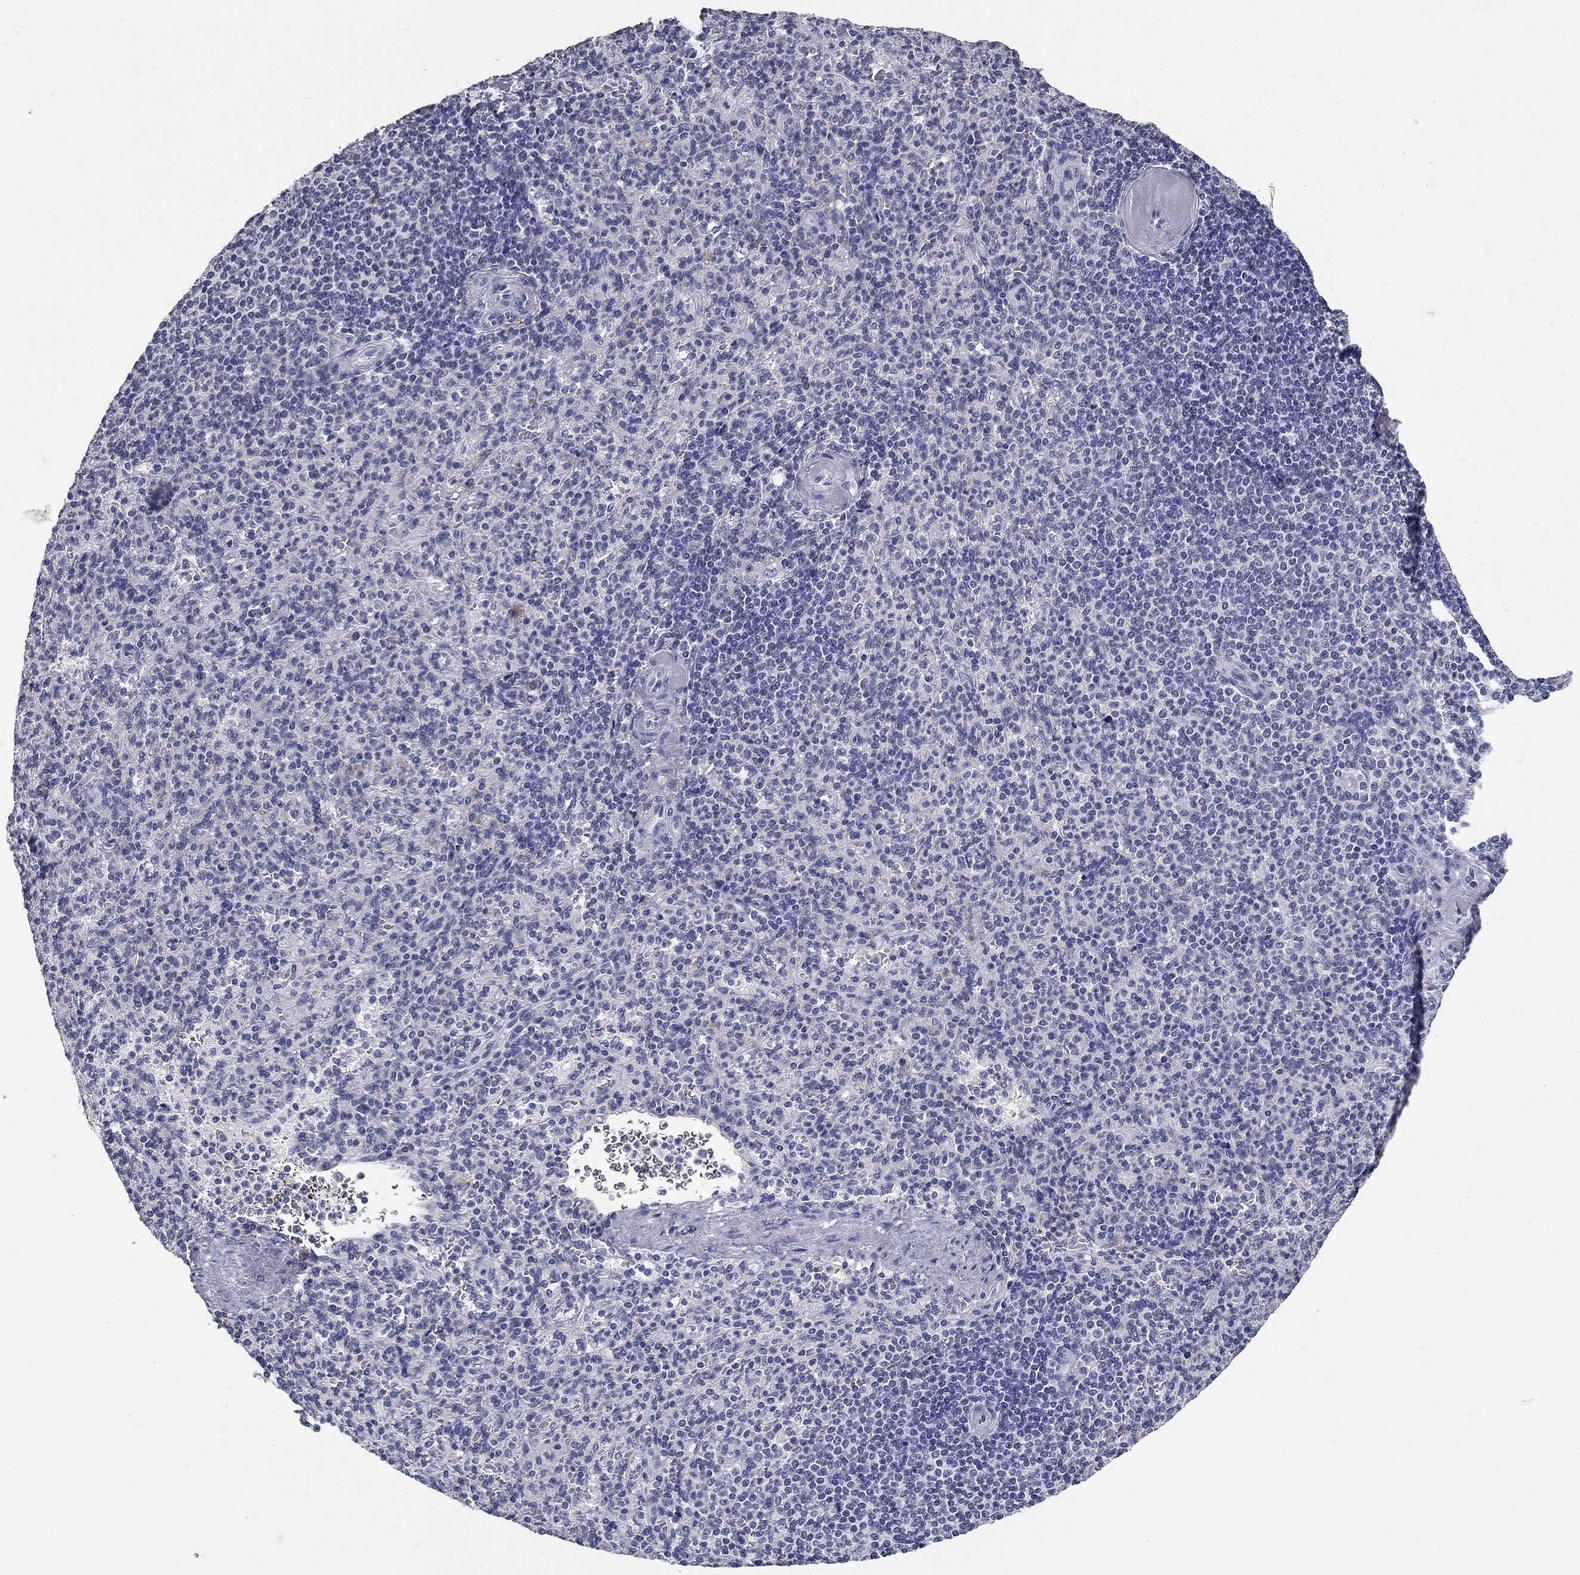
{"staining": {"intensity": "negative", "quantity": "none", "location": "none"}, "tissue": "spleen", "cell_type": "Cells in red pulp", "image_type": "normal", "snomed": [{"axis": "morphology", "description": "Normal tissue, NOS"}, {"axis": "topography", "description": "Spleen"}], "caption": "The image reveals no significant expression in cells in red pulp of spleen.", "gene": "POMC", "patient": {"sex": "female", "age": 74}}